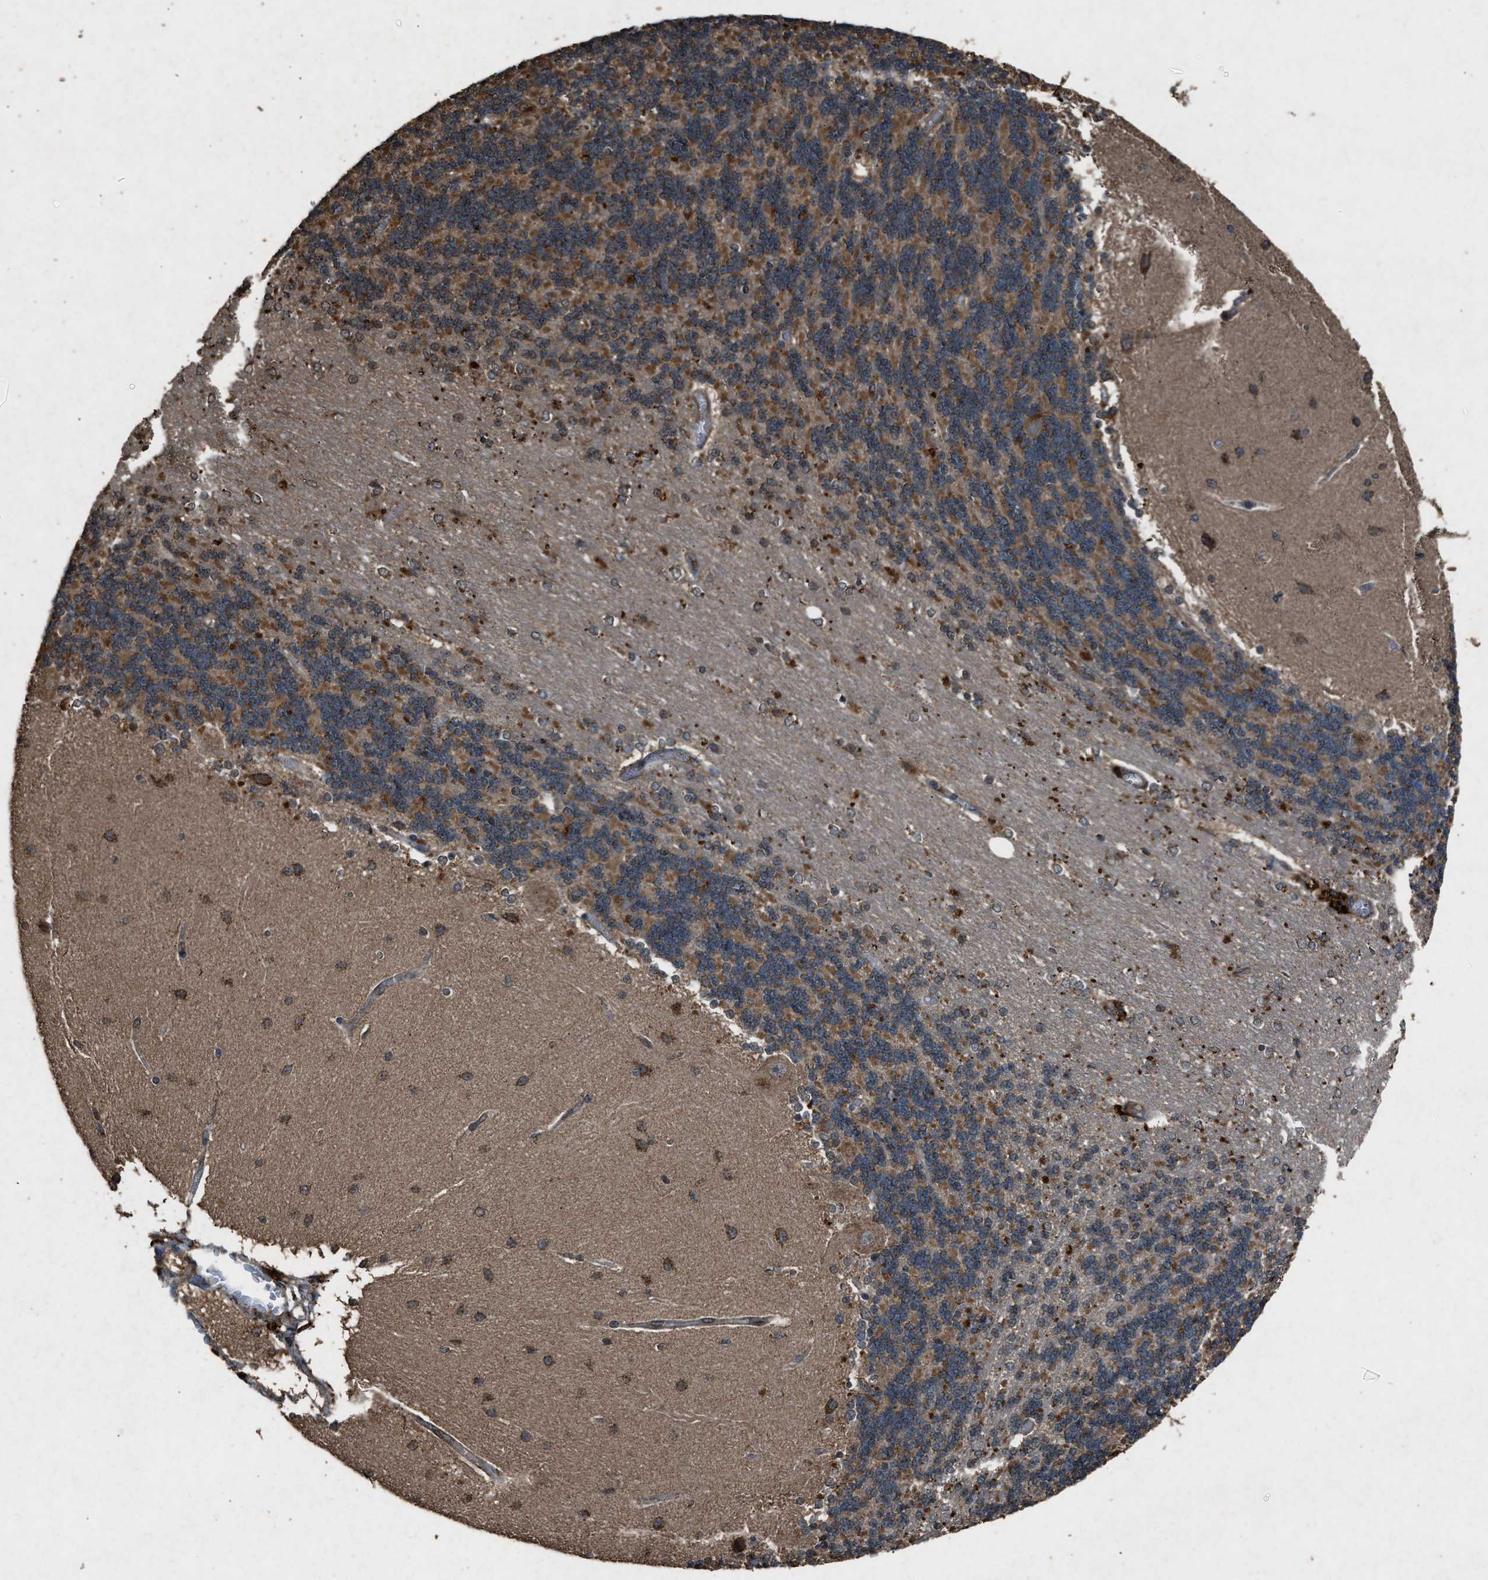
{"staining": {"intensity": "moderate", "quantity": ">75%", "location": "cytoplasmic/membranous"}, "tissue": "cerebellum", "cell_type": "Cells in granular layer", "image_type": "normal", "snomed": [{"axis": "morphology", "description": "Normal tissue, NOS"}, {"axis": "topography", "description": "Cerebellum"}], "caption": "Immunohistochemistry (IHC) (DAB) staining of normal human cerebellum exhibits moderate cytoplasmic/membranous protein expression in approximately >75% of cells in granular layer. (Stains: DAB in brown, nuclei in blue, Microscopy: brightfield microscopy at high magnification).", "gene": "OAS1", "patient": {"sex": "female", "age": 54}}